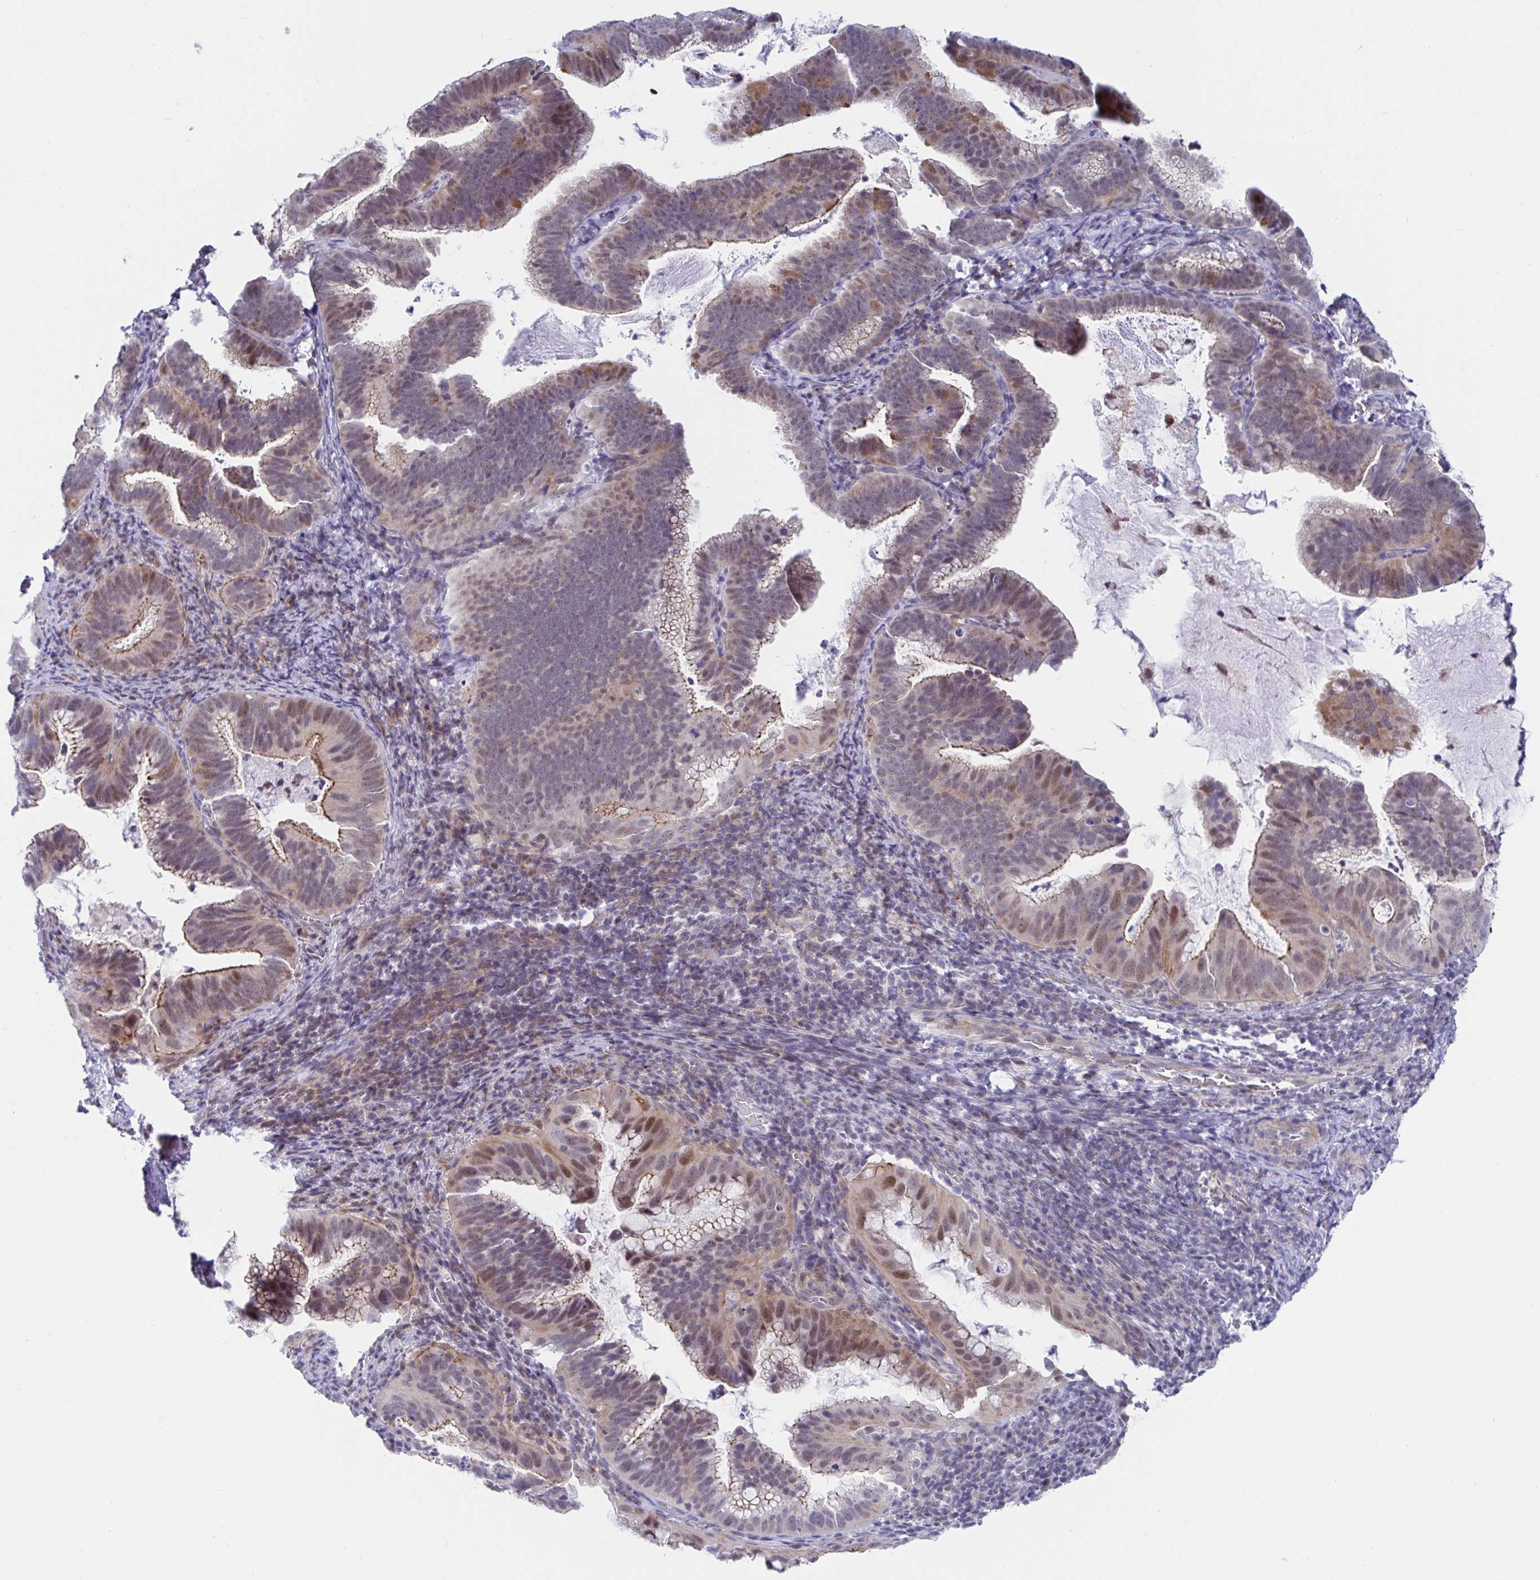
{"staining": {"intensity": "moderate", "quantity": "25%-75%", "location": "cytoplasmic/membranous,nuclear"}, "tissue": "cervical cancer", "cell_type": "Tumor cells", "image_type": "cancer", "snomed": [{"axis": "morphology", "description": "Adenocarcinoma, NOS"}, {"axis": "topography", "description": "Cervix"}], "caption": "The immunohistochemical stain labels moderate cytoplasmic/membranous and nuclear expression in tumor cells of cervical adenocarcinoma tissue. (Brightfield microscopy of DAB IHC at high magnification).", "gene": "WDR72", "patient": {"sex": "female", "age": 61}}